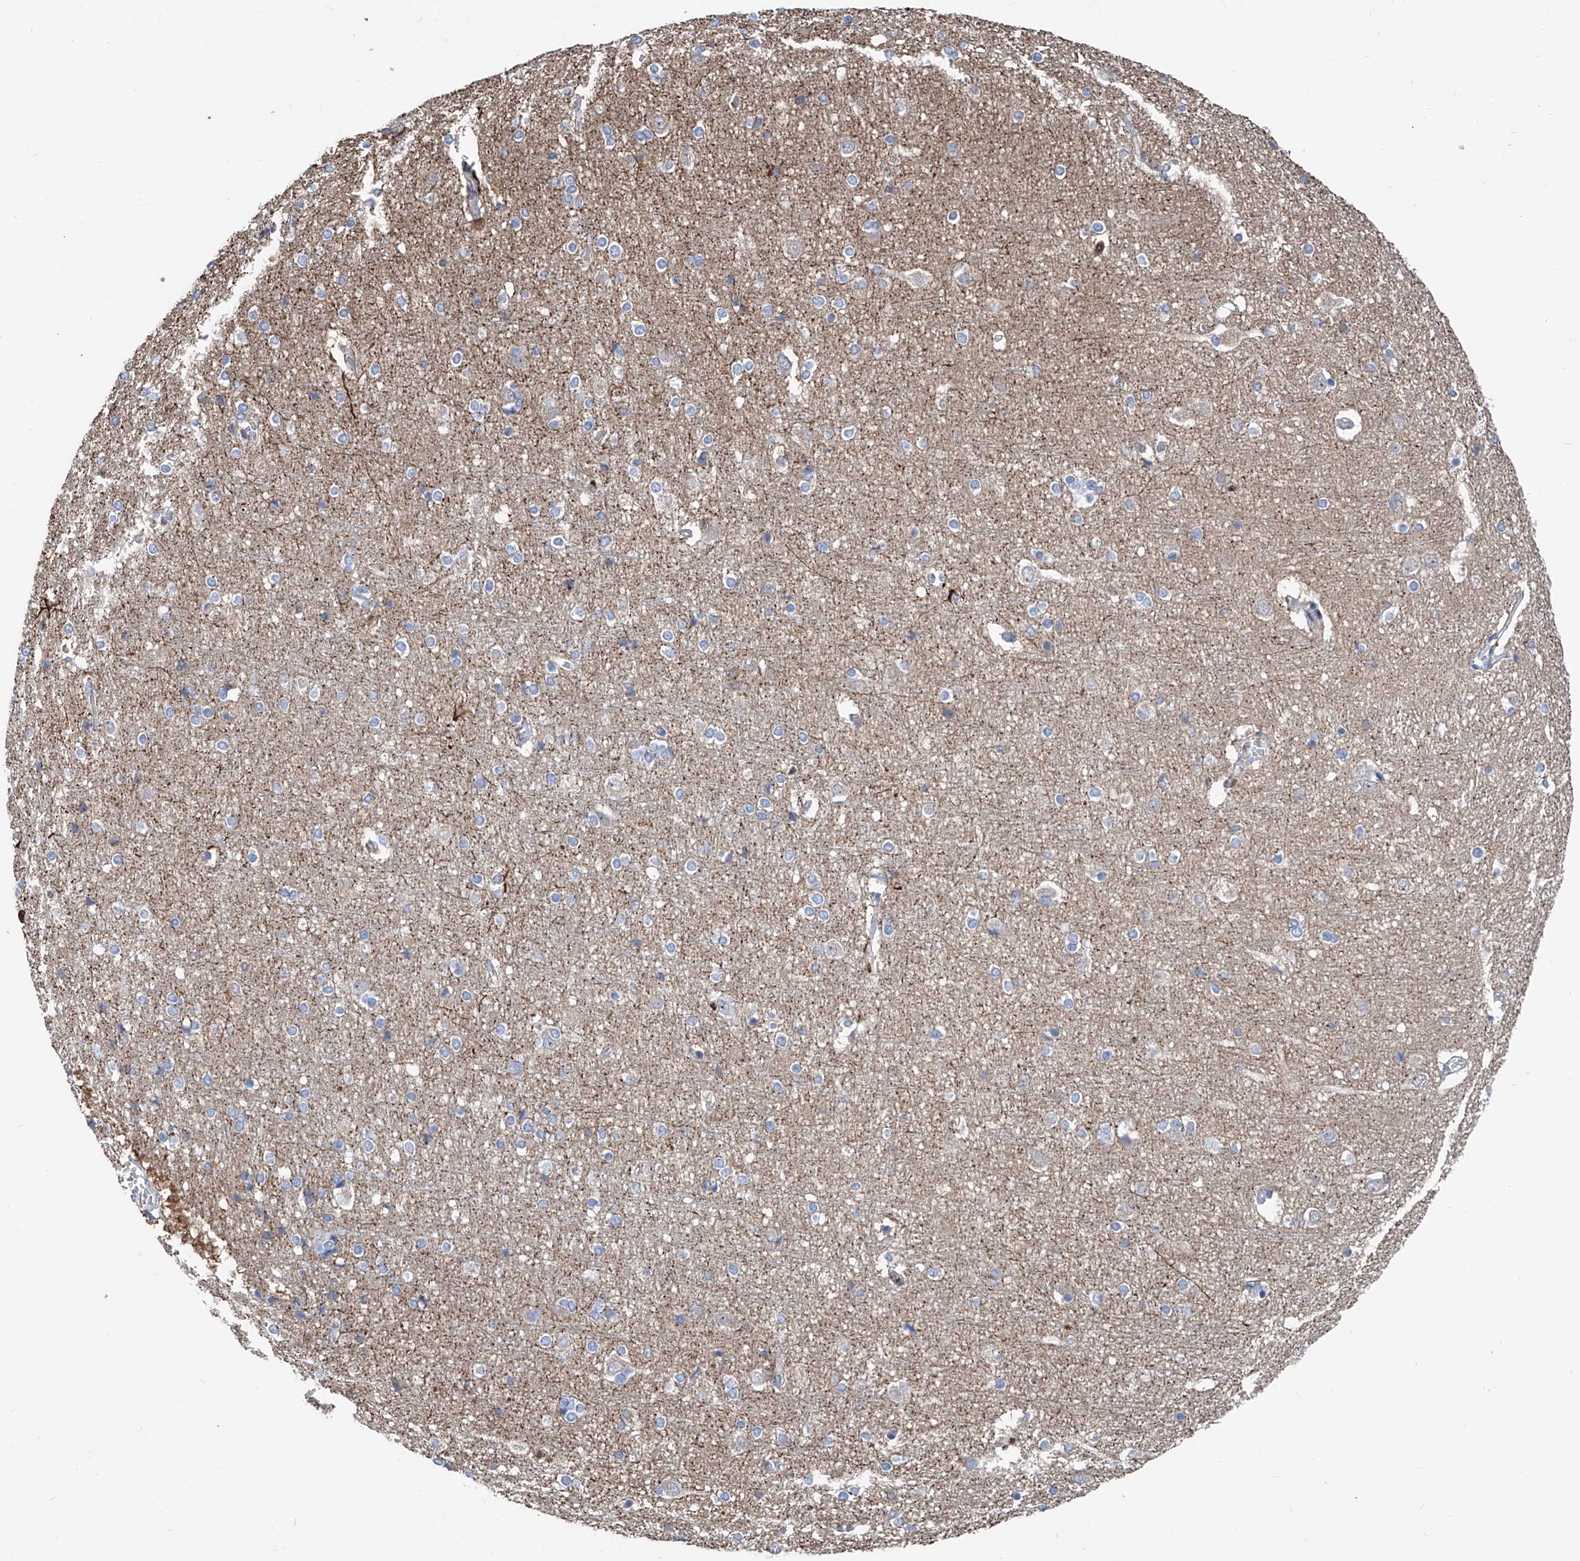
{"staining": {"intensity": "negative", "quantity": "none", "location": "none"}, "tissue": "cerebral cortex", "cell_type": "Endothelial cells", "image_type": "normal", "snomed": [{"axis": "morphology", "description": "Normal tissue, NOS"}, {"axis": "topography", "description": "Cerebral cortex"}], "caption": "High power microscopy micrograph of an IHC photomicrograph of unremarkable cerebral cortex, revealing no significant expression in endothelial cells.", "gene": "ZNF484", "patient": {"sex": "male", "age": 54}}